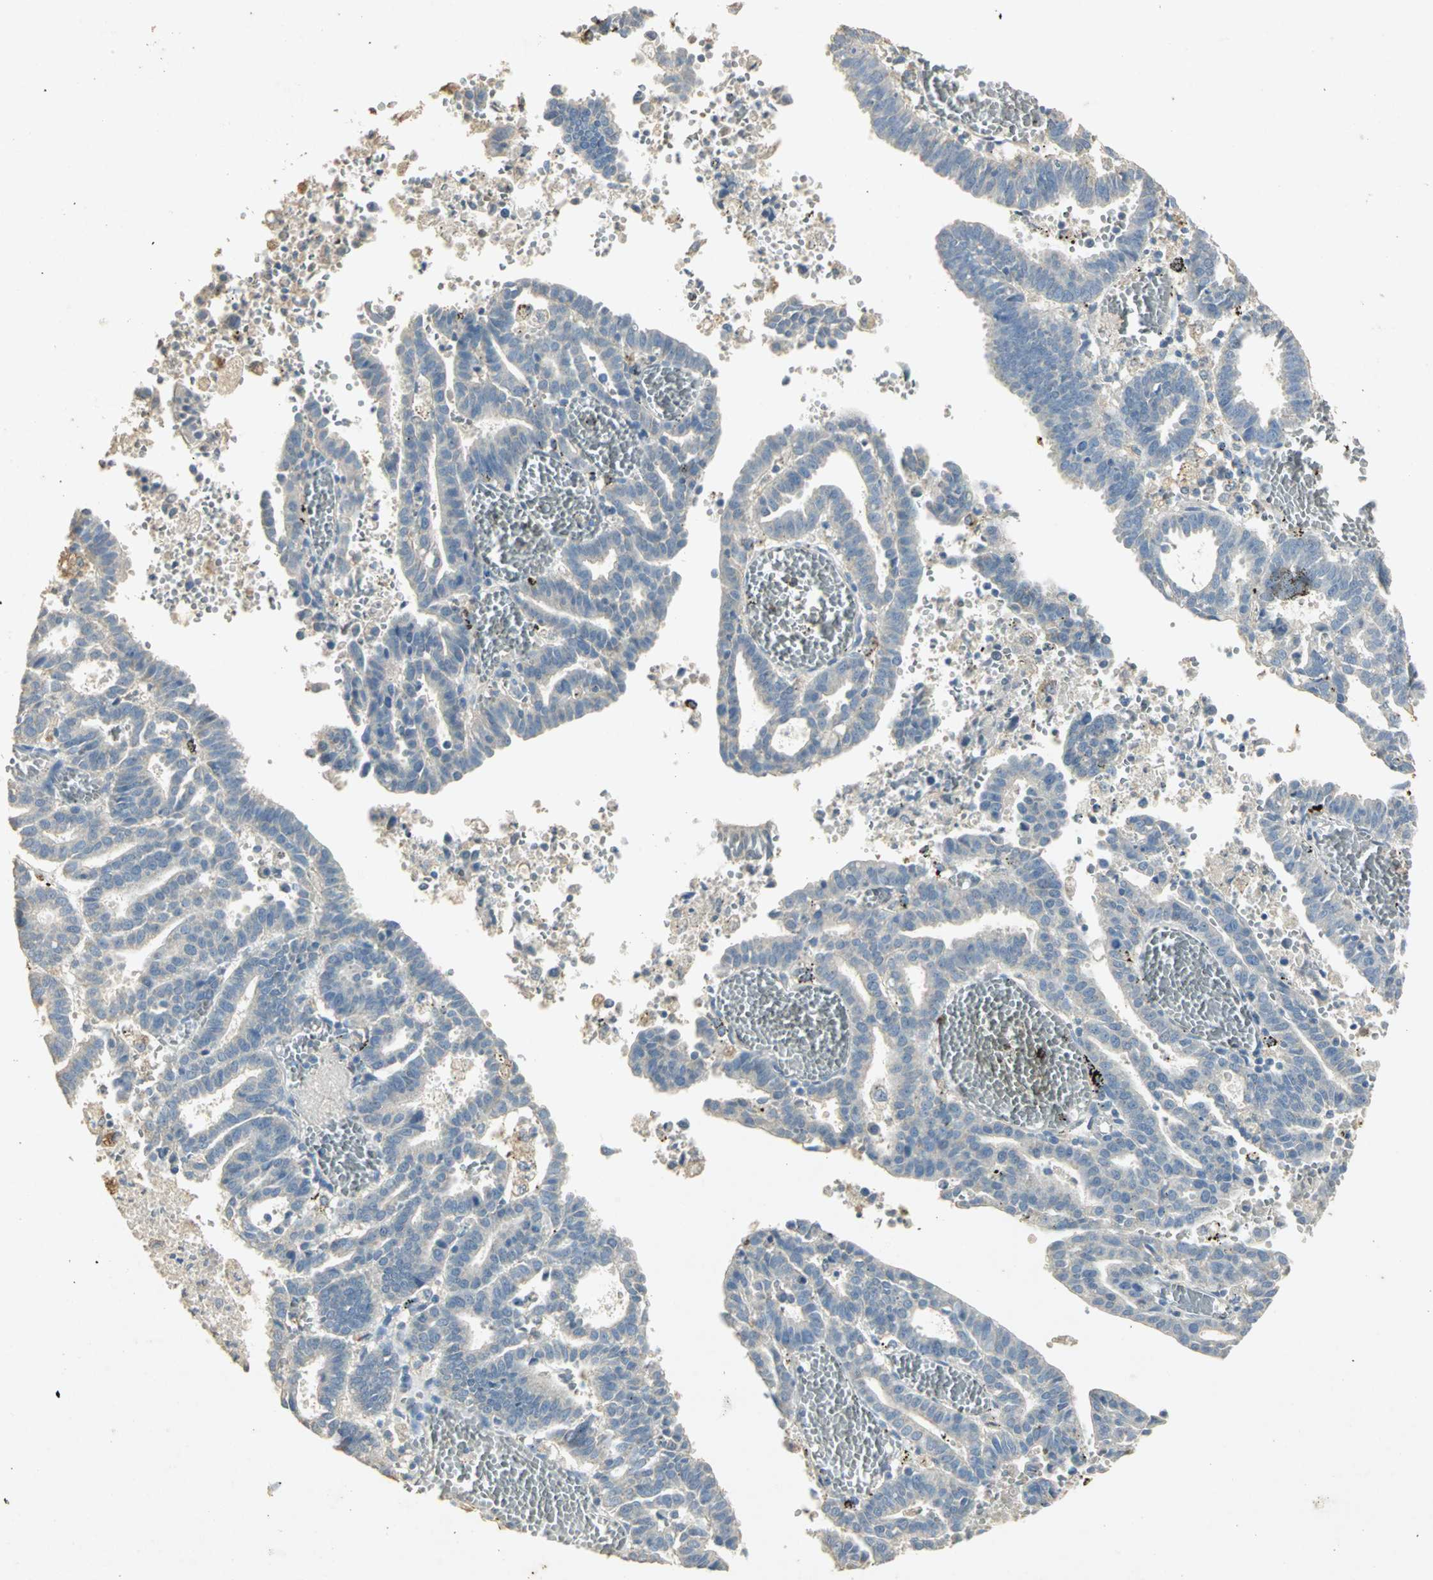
{"staining": {"intensity": "negative", "quantity": "none", "location": "none"}, "tissue": "endometrial cancer", "cell_type": "Tumor cells", "image_type": "cancer", "snomed": [{"axis": "morphology", "description": "Adenocarcinoma, NOS"}, {"axis": "topography", "description": "Uterus"}], "caption": "High power microscopy photomicrograph of an IHC image of endometrial cancer (adenocarcinoma), revealing no significant staining in tumor cells.", "gene": "ASB9", "patient": {"sex": "female", "age": 83}}